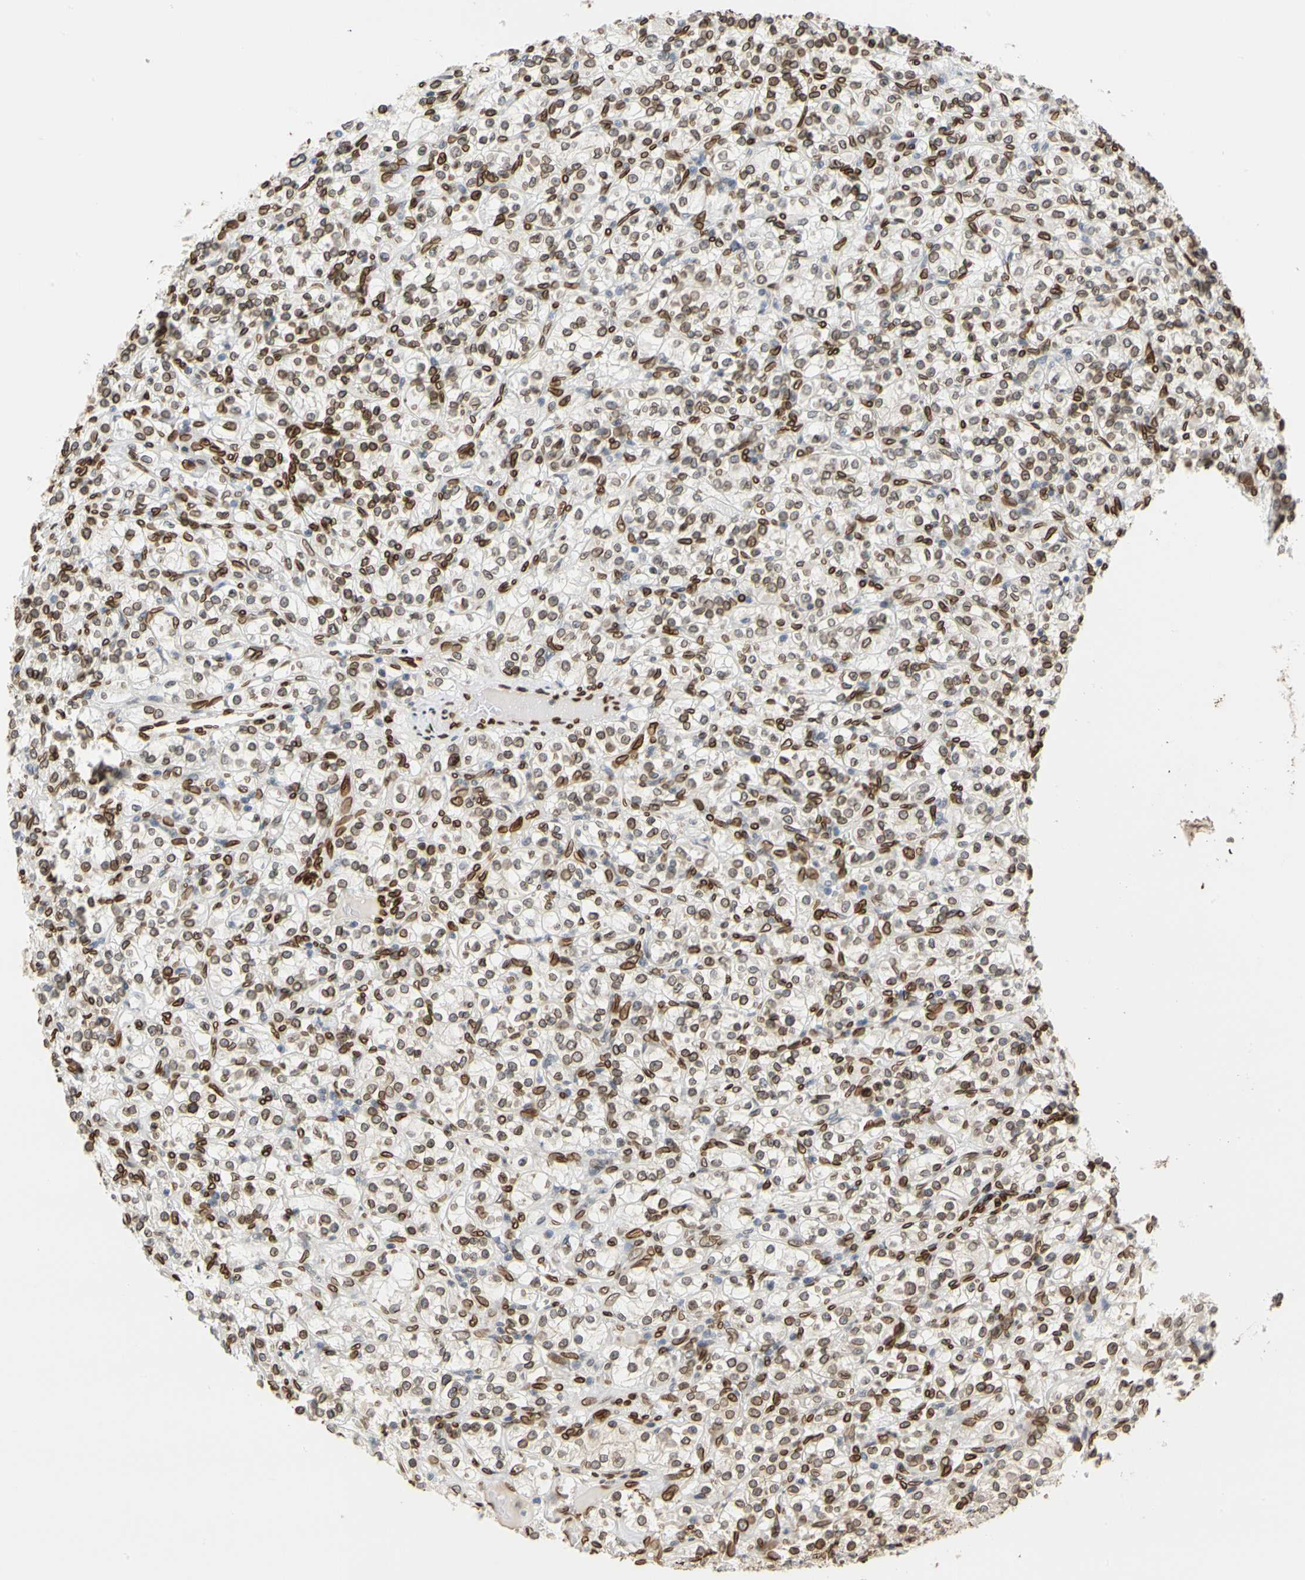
{"staining": {"intensity": "strong", "quantity": ">75%", "location": "cytoplasmic/membranous,nuclear"}, "tissue": "renal cancer", "cell_type": "Tumor cells", "image_type": "cancer", "snomed": [{"axis": "morphology", "description": "Adenocarcinoma, NOS"}, {"axis": "topography", "description": "Kidney"}], "caption": "Protein analysis of renal cancer (adenocarcinoma) tissue shows strong cytoplasmic/membranous and nuclear expression in approximately >75% of tumor cells. (IHC, brightfield microscopy, high magnification).", "gene": "SUN1", "patient": {"sex": "male", "age": 77}}